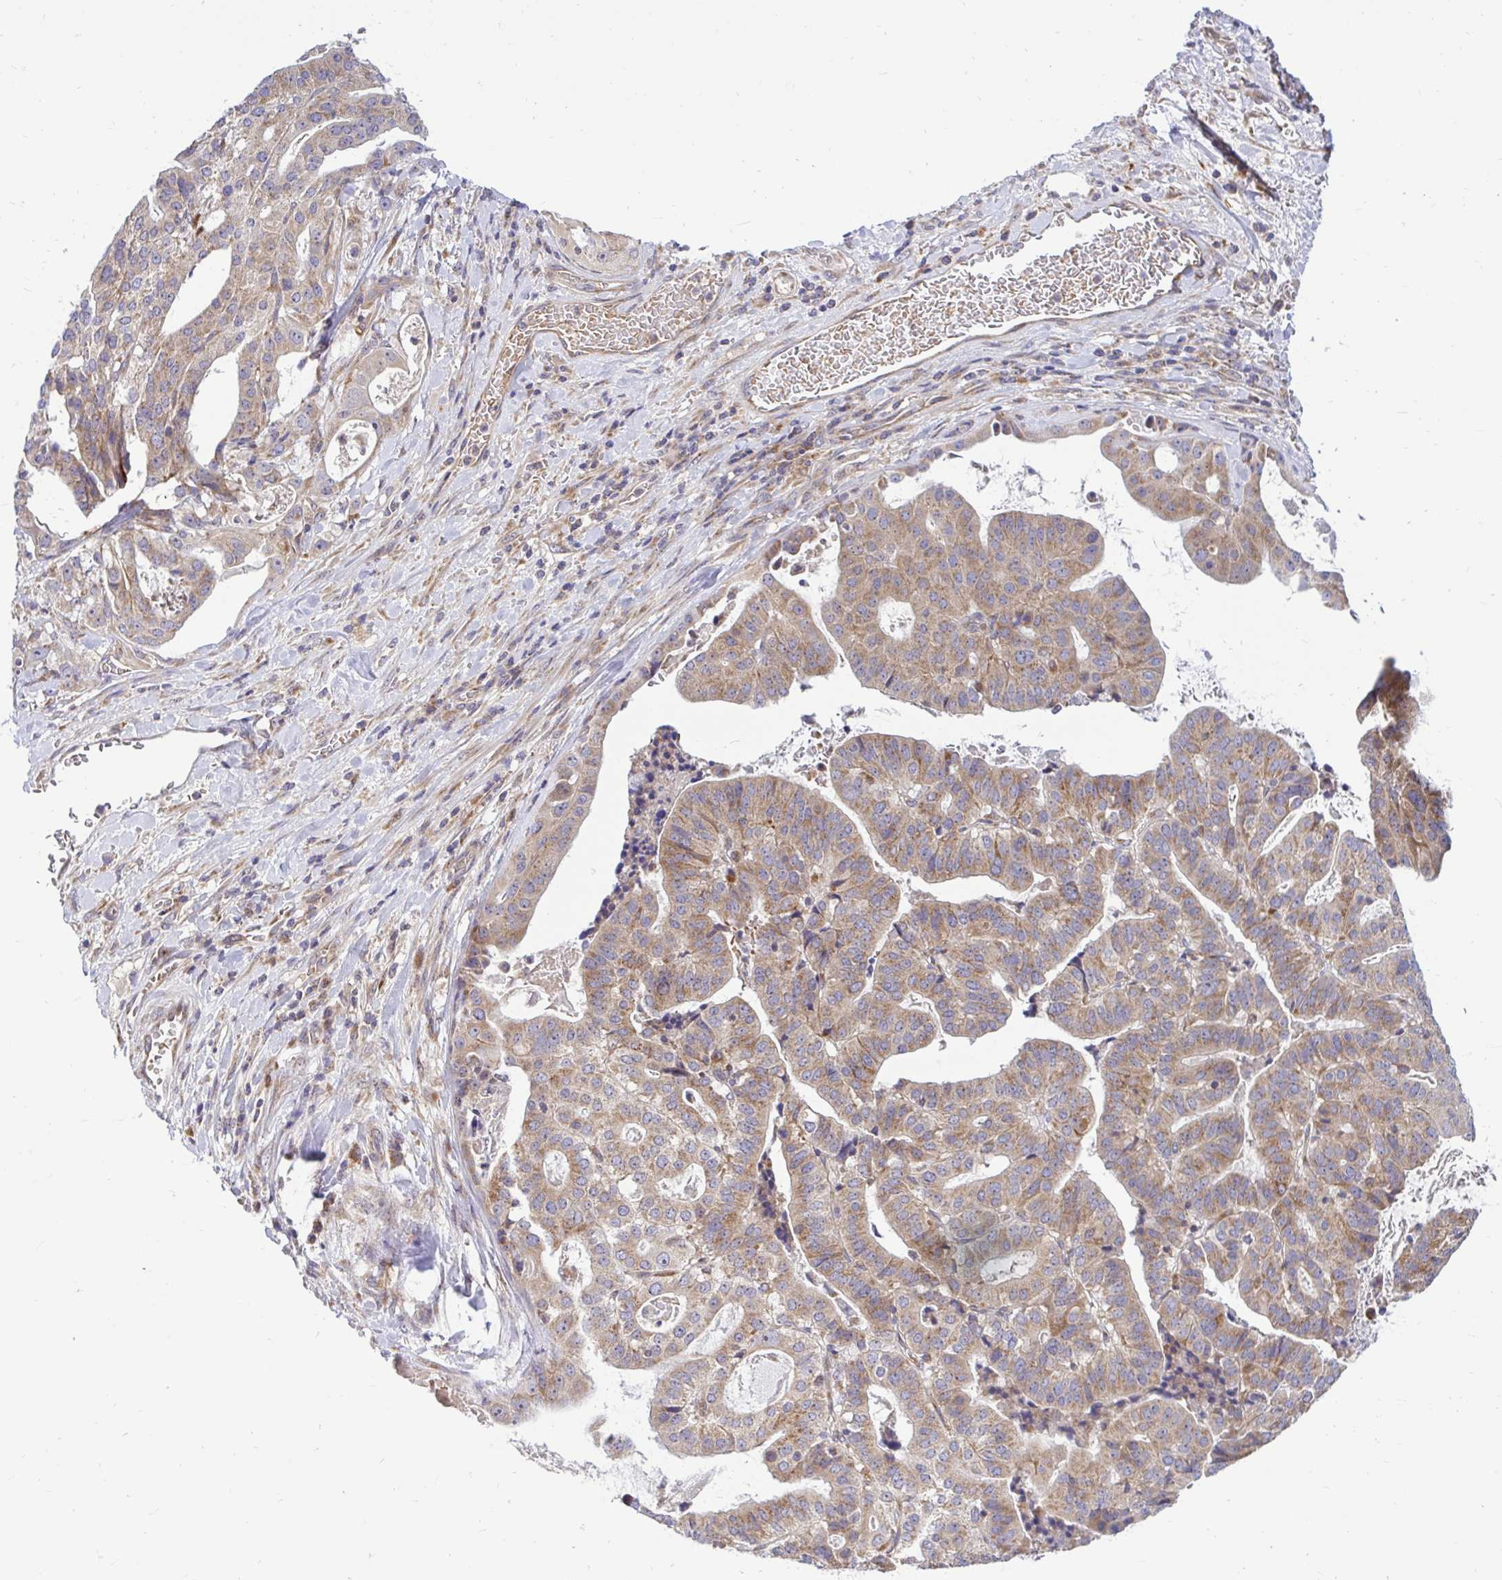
{"staining": {"intensity": "moderate", "quantity": ">75%", "location": "cytoplasmic/membranous"}, "tissue": "stomach cancer", "cell_type": "Tumor cells", "image_type": "cancer", "snomed": [{"axis": "morphology", "description": "Adenocarcinoma, NOS"}, {"axis": "topography", "description": "Stomach"}], "caption": "Stomach cancer (adenocarcinoma) was stained to show a protein in brown. There is medium levels of moderate cytoplasmic/membranous staining in approximately >75% of tumor cells.", "gene": "VTI1B", "patient": {"sex": "male", "age": 48}}